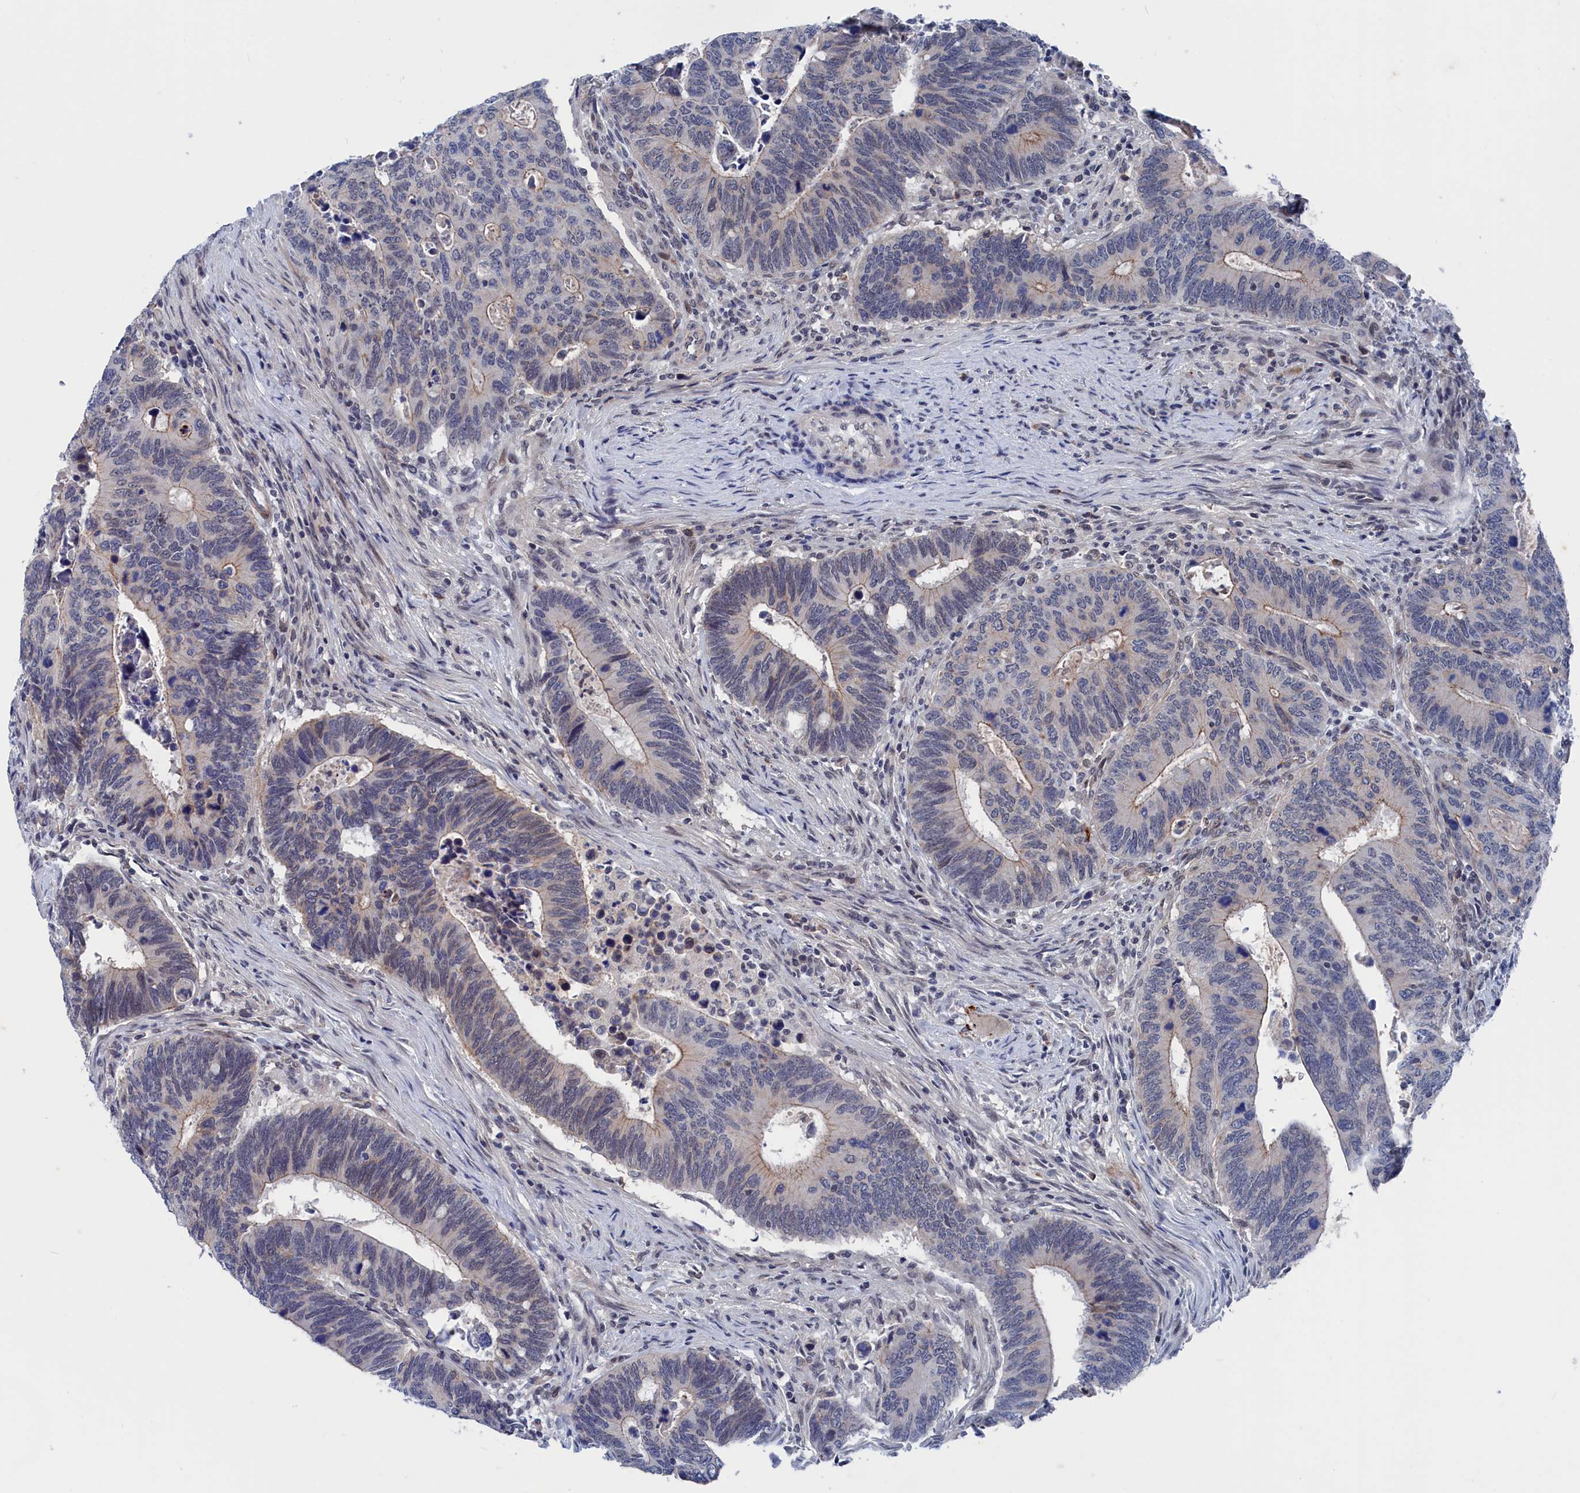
{"staining": {"intensity": "weak", "quantity": "<25%", "location": "cytoplasmic/membranous"}, "tissue": "colorectal cancer", "cell_type": "Tumor cells", "image_type": "cancer", "snomed": [{"axis": "morphology", "description": "Adenocarcinoma, NOS"}, {"axis": "topography", "description": "Colon"}], "caption": "Human adenocarcinoma (colorectal) stained for a protein using IHC reveals no expression in tumor cells.", "gene": "MARCHF3", "patient": {"sex": "male", "age": 87}}